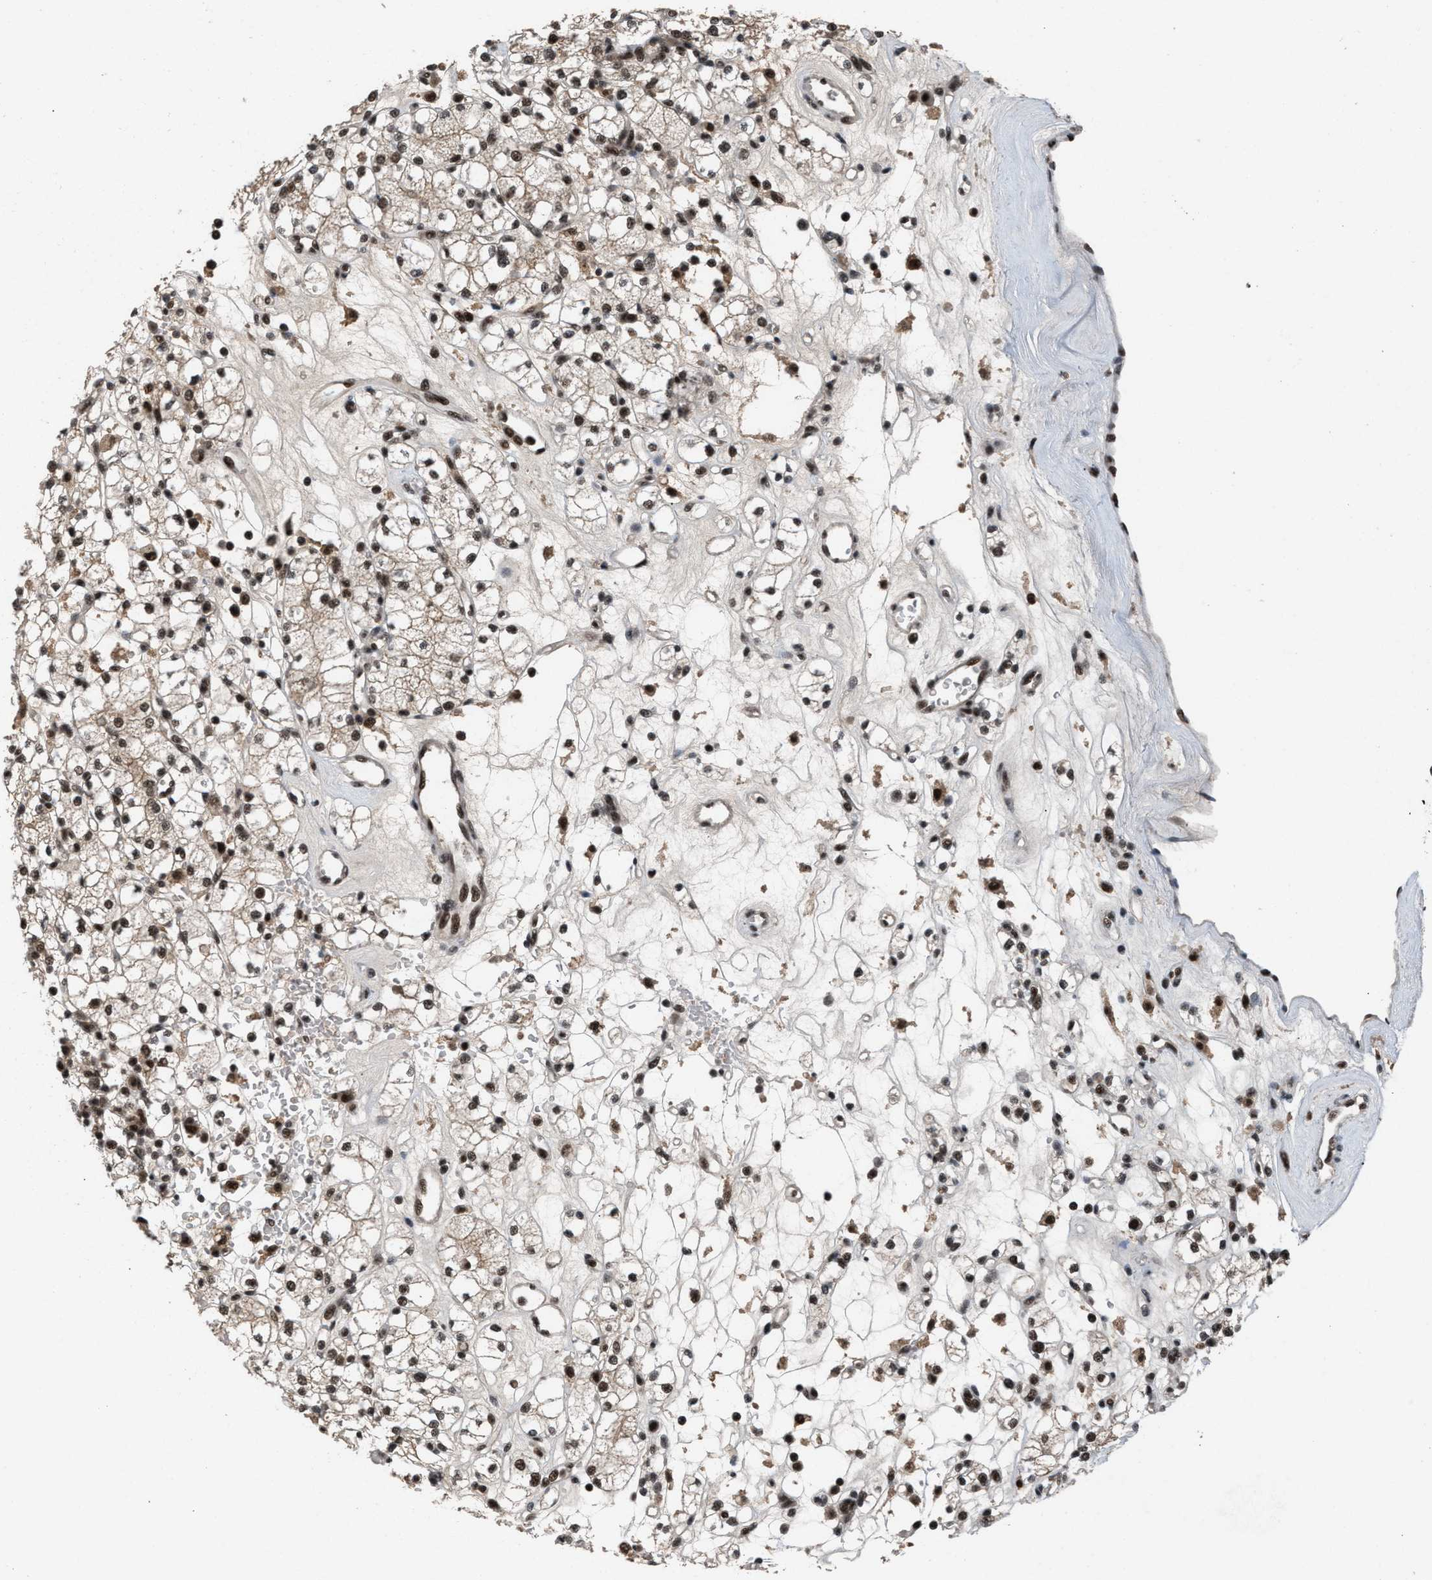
{"staining": {"intensity": "moderate", "quantity": ">75%", "location": "cytoplasmic/membranous,nuclear"}, "tissue": "renal cancer", "cell_type": "Tumor cells", "image_type": "cancer", "snomed": [{"axis": "morphology", "description": "Adenocarcinoma, NOS"}, {"axis": "topography", "description": "Kidney"}], "caption": "Human adenocarcinoma (renal) stained with a protein marker displays moderate staining in tumor cells.", "gene": "PRPF4", "patient": {"sex": "male", "age": 77}}